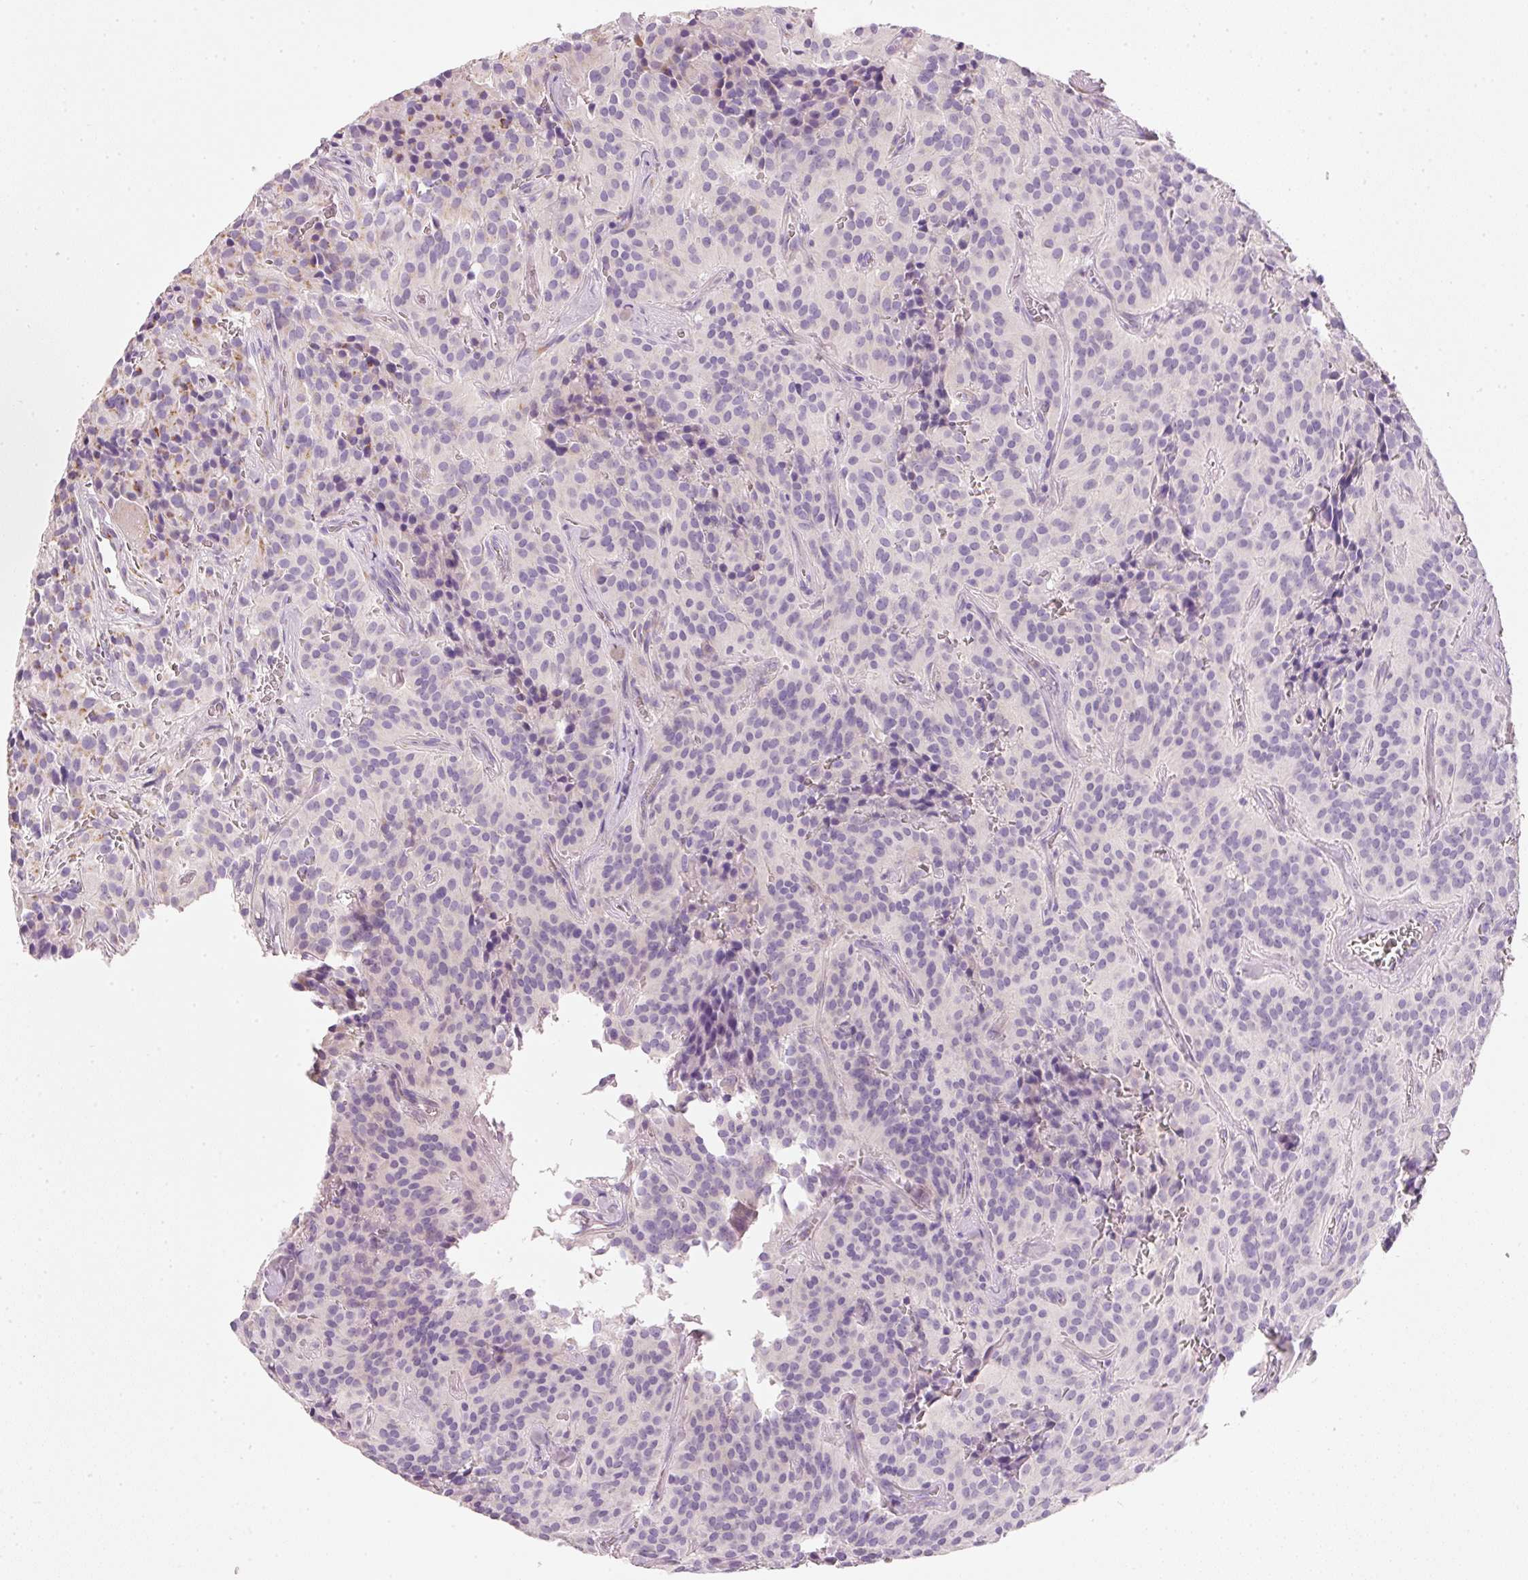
{"staining": {"intensity": "negative", "quantity": "none", "location": "none"}, "tissue": "glioma", "cell_type": "Tumor cells", "image_type": "cancer", "snomed": [{"axis": "morphology", "description": "Glioma, malignant, Low grade"}, {"axis": "topography", "description": "Brain"}], "caption": "This is a image of immunohistochemistry staining of malignant glioma (low-grade), which shows no expression in tumor cells. (Stains: DAB (3,3'-diaminobenzidine) IHC with hematoxylin counter stain, Microscopy: brightfield microscopy at high magnification).", "gene": "PDXDC1", "patient": {"sex": "male", "age": 42}}